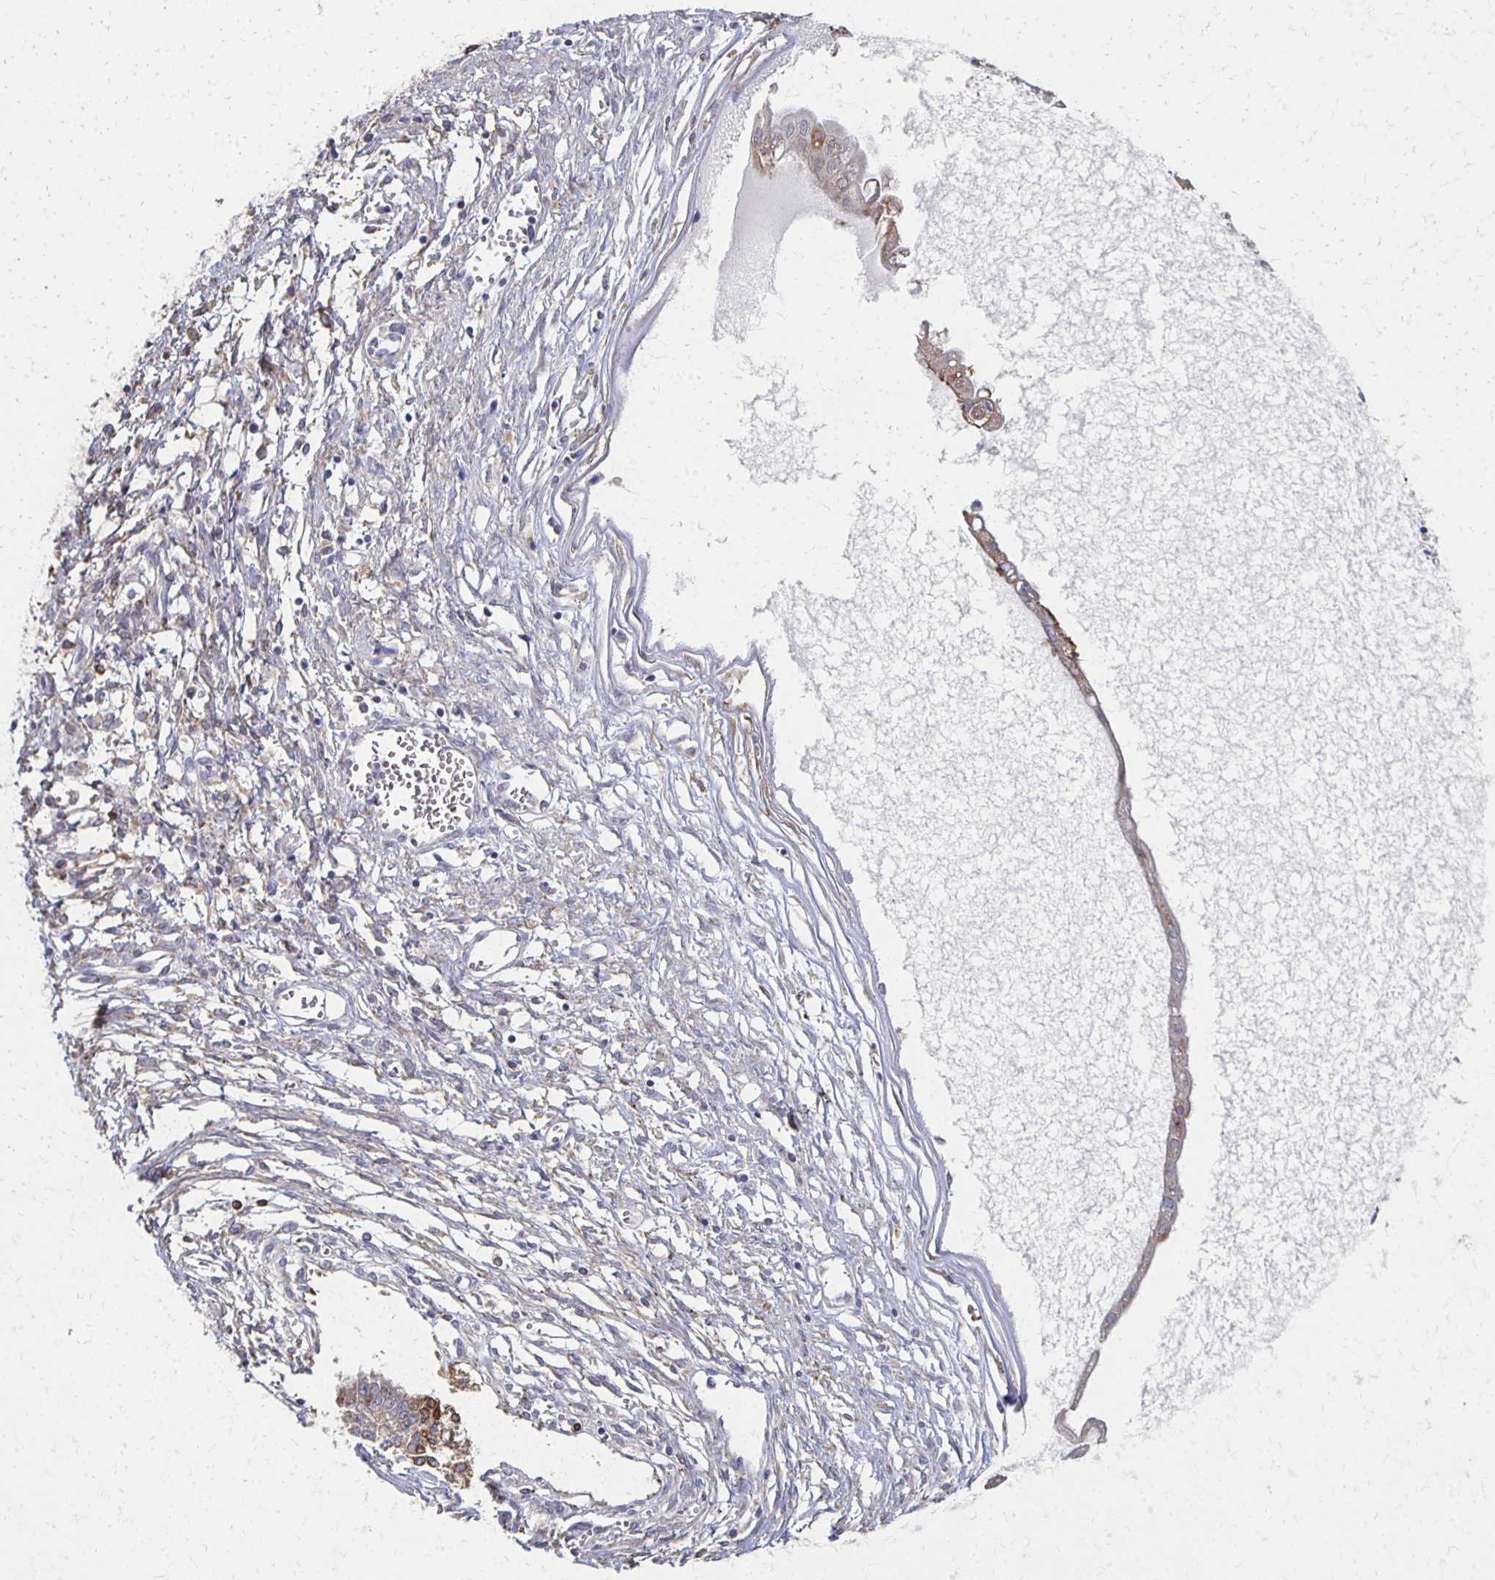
{"staining": {"intensity": "moderate", "quantity": "<25%", "location": "cytoplasmic/membranous"}, "tissue": "ovarian cancer", "cell_type": "Tumor cells", "image_type": "cancer", "snomed": [{"axis": "morphology", "description": "Cystadenocarcinoma, mucinous, NOS"}, {"axis": "topography", "description": "Ovary"}], "caption": "The image displays immunohistochemical staining of mucinous cystadenocarcinoma (ovarian). There is moderate cytoplasmic/membranous positivity is appreciated in approximately <25% of tumor cells.", "gene": "CX3CR1", "patient": {"sex": "female", "age": 34}}